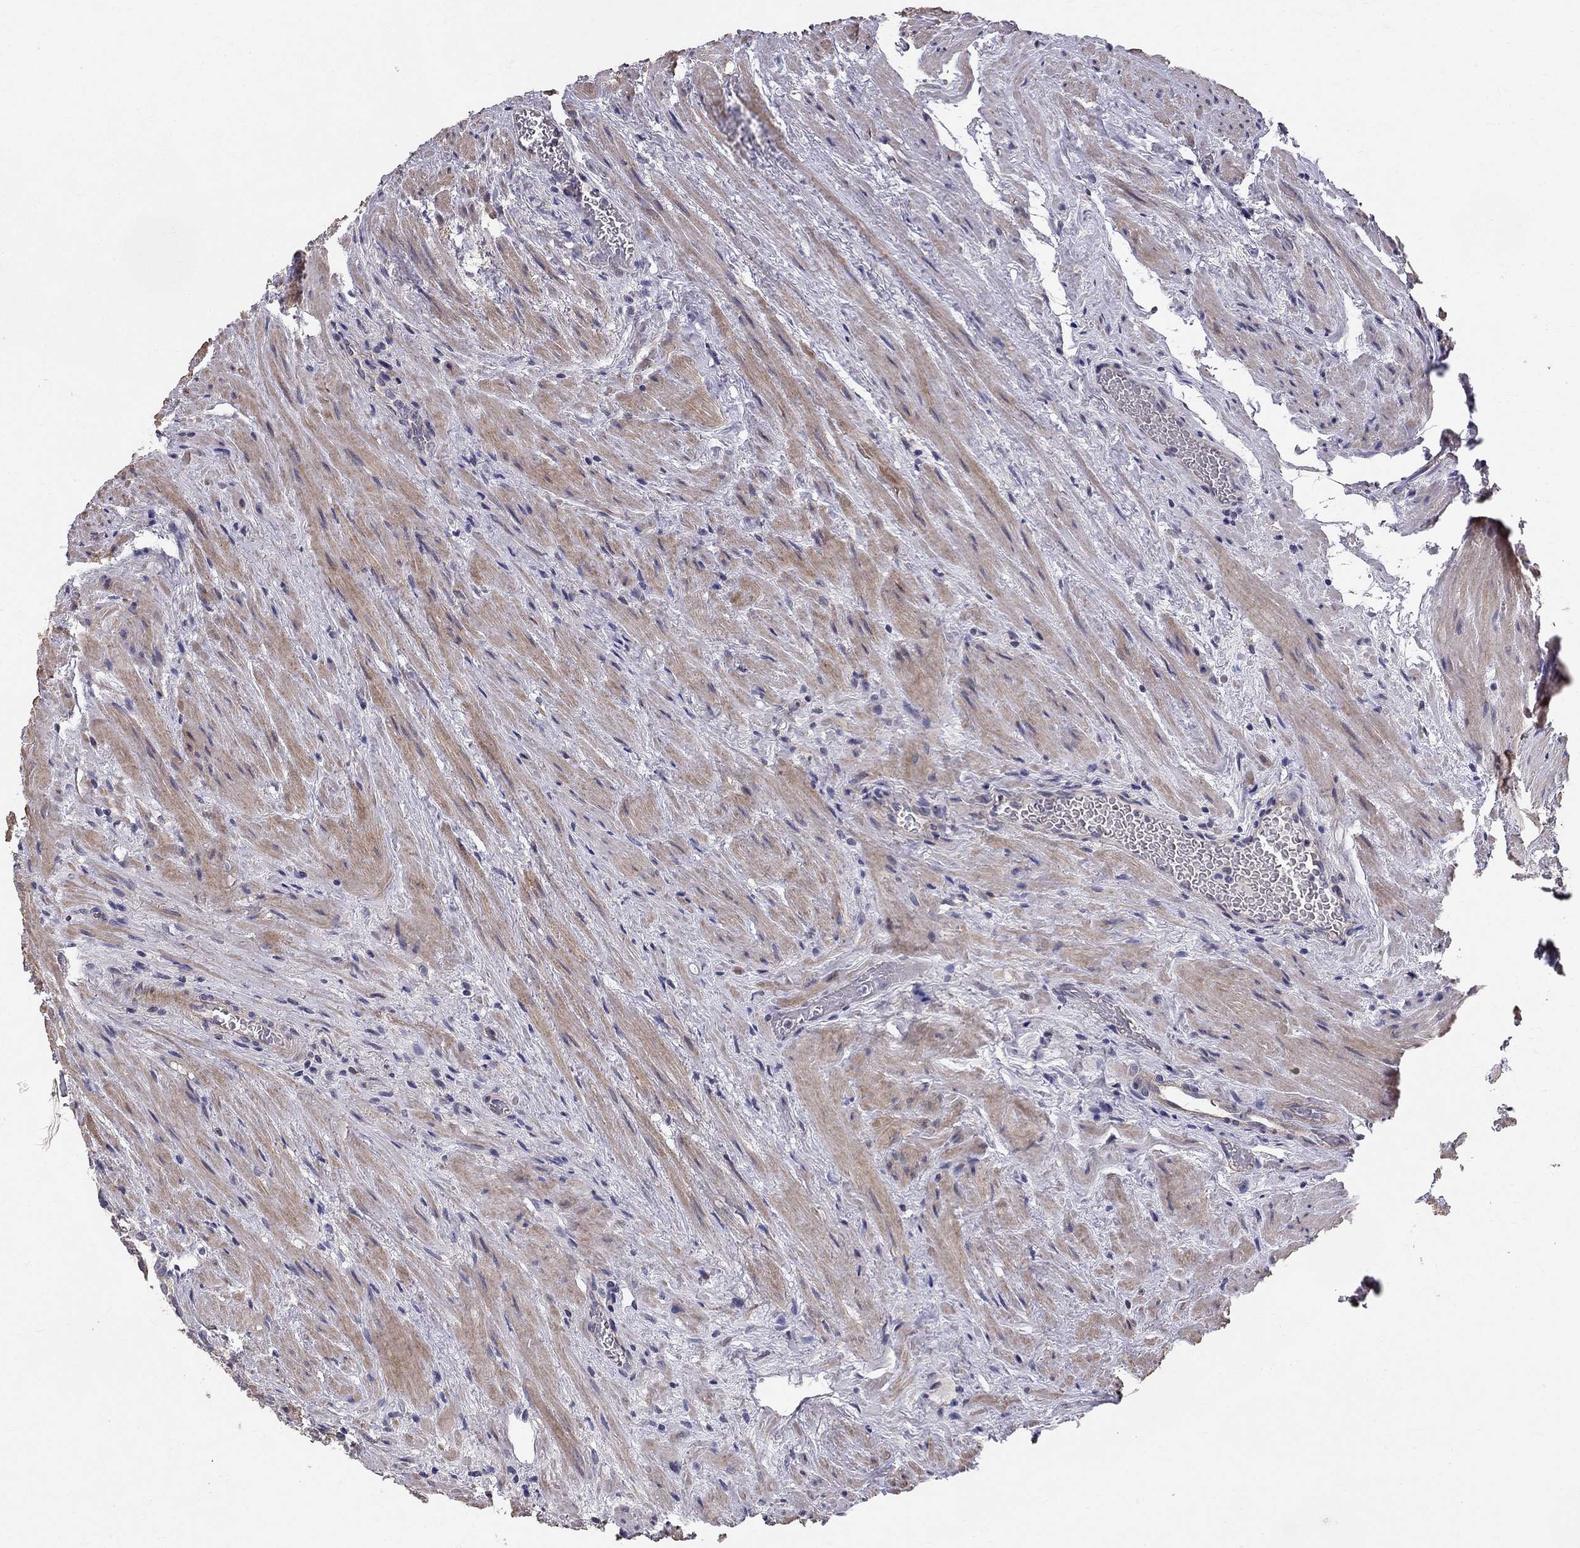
{"staining": {"intensity": "negative", "quantity": "none", "location": "none"}, "tissue": "prostate cancer", "cell_type": "Tumor cells", "image_type": "cancer", "snomed": [{"axis": "morphology", "description": "Adenocarcinoma, NOS"}, {"axis": "morphology", "description": "Adenocarcinoma, High grade"}, {"axis": "topography", "description": "Prostate"}], "caption": "This histopathology image is of prostate cancer stained with IHC to label a protein in brown with the nuclei are counter-stained blue. There is no positivity in tumor cells. (DAB (3,3'-diaminobenzidine) IHC with hematoxylin counter stain).", "gene": "GJB4", "patient": {"sex": "male", "age": 61}}